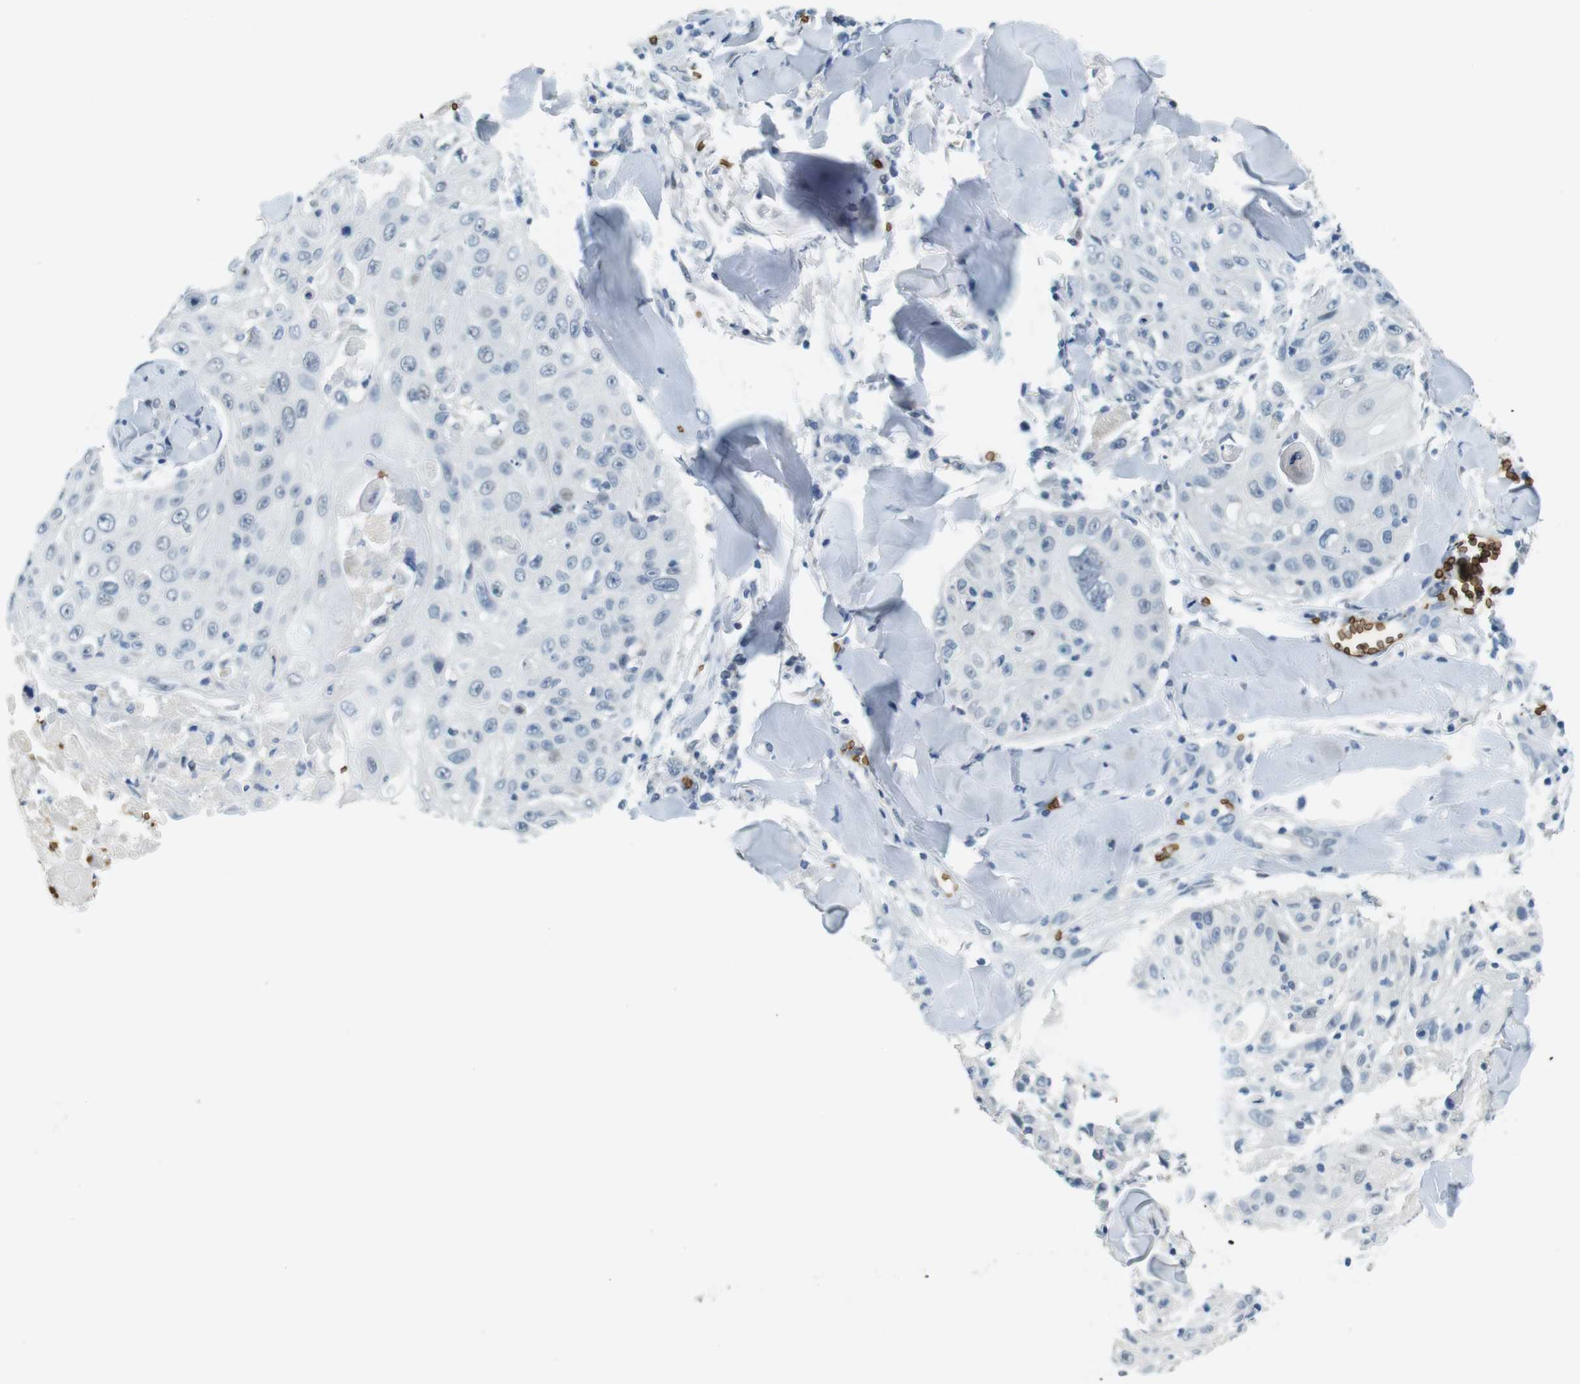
{"staining": {"intensity": "negative", "quantity": "none", "location": "none"}, "tissue": "skin cancer", "cell_type": "Tumor cells", "image_type": "cancer", "snomed": [{"axis": "morphology", "description": "Squamous cell carcinoma, NOS"}, {"axis": "topography", "description": "Skin"}], "caption": "Immunohistochemical staining of skin cancer exhibits no significant expression in tumor cells.", "gene": "SLC4A1", "patient": {"sex": "male", "age": 86}}